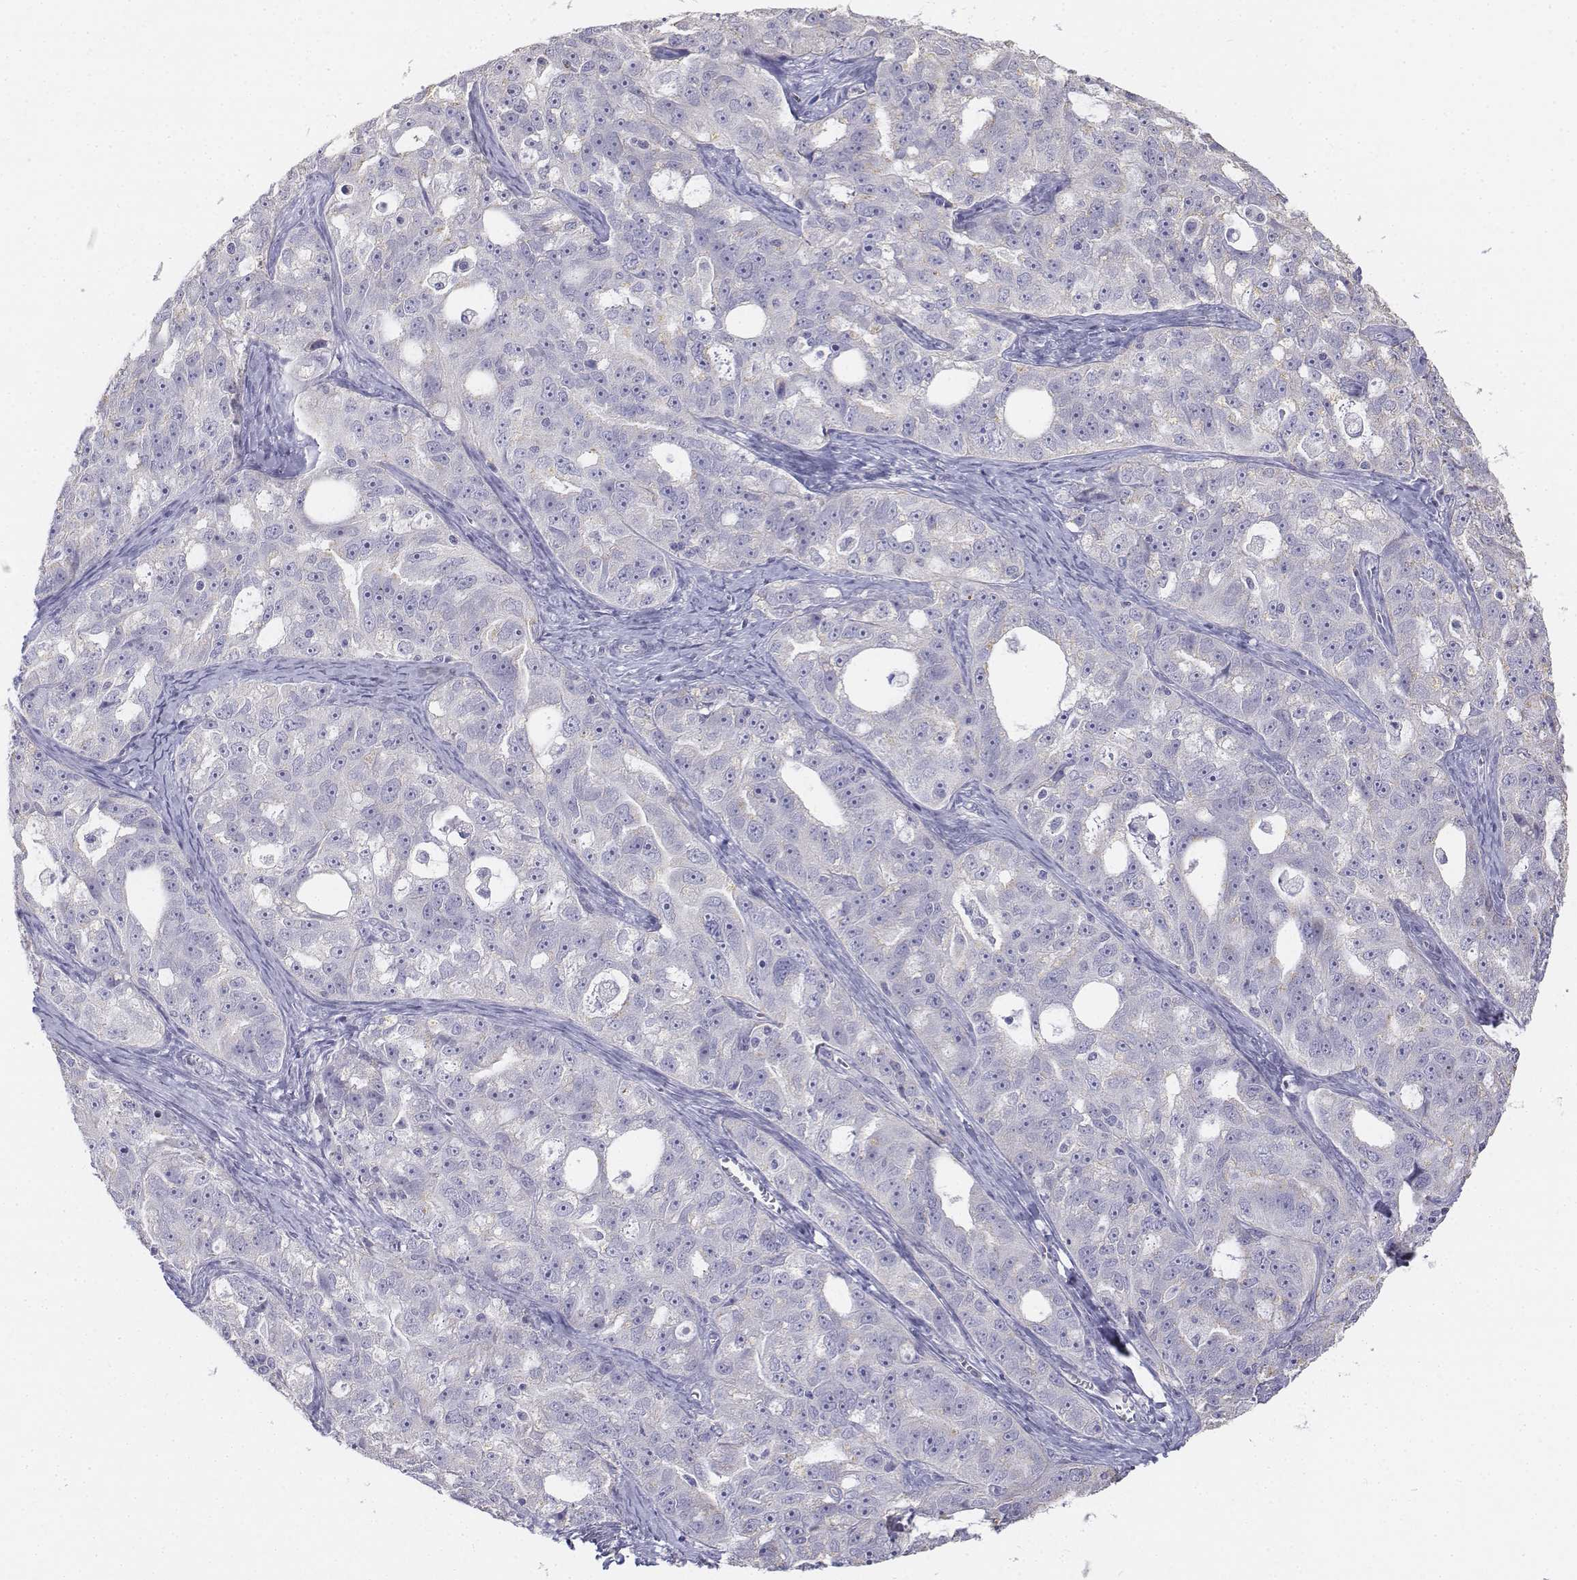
{"staining": {"intensity": "negative", "quantity": "none", "location": "none"}, "tissue": "ovarian cancer", "cell_type": "Tumor cells", "image_type": "cancer", "snomed": [{"axis": "morphology", "description": "Cystadenocarcinoma, serous, NOS"}, {"axis": "topography", "description": "Ovary"}], "caption": "Immunohistochemistry micrograph of neoplastic tissue: human serous cystadenocarcinoma (ovarian) stained with DAB exhibits no significant protein positivity in tumor cells. (DAB (3,3'-diaminobenzidine) immunohistochemistry, high magnification).", "gene": "LGSN", "patient": {"sex": "female", "age": 51}}